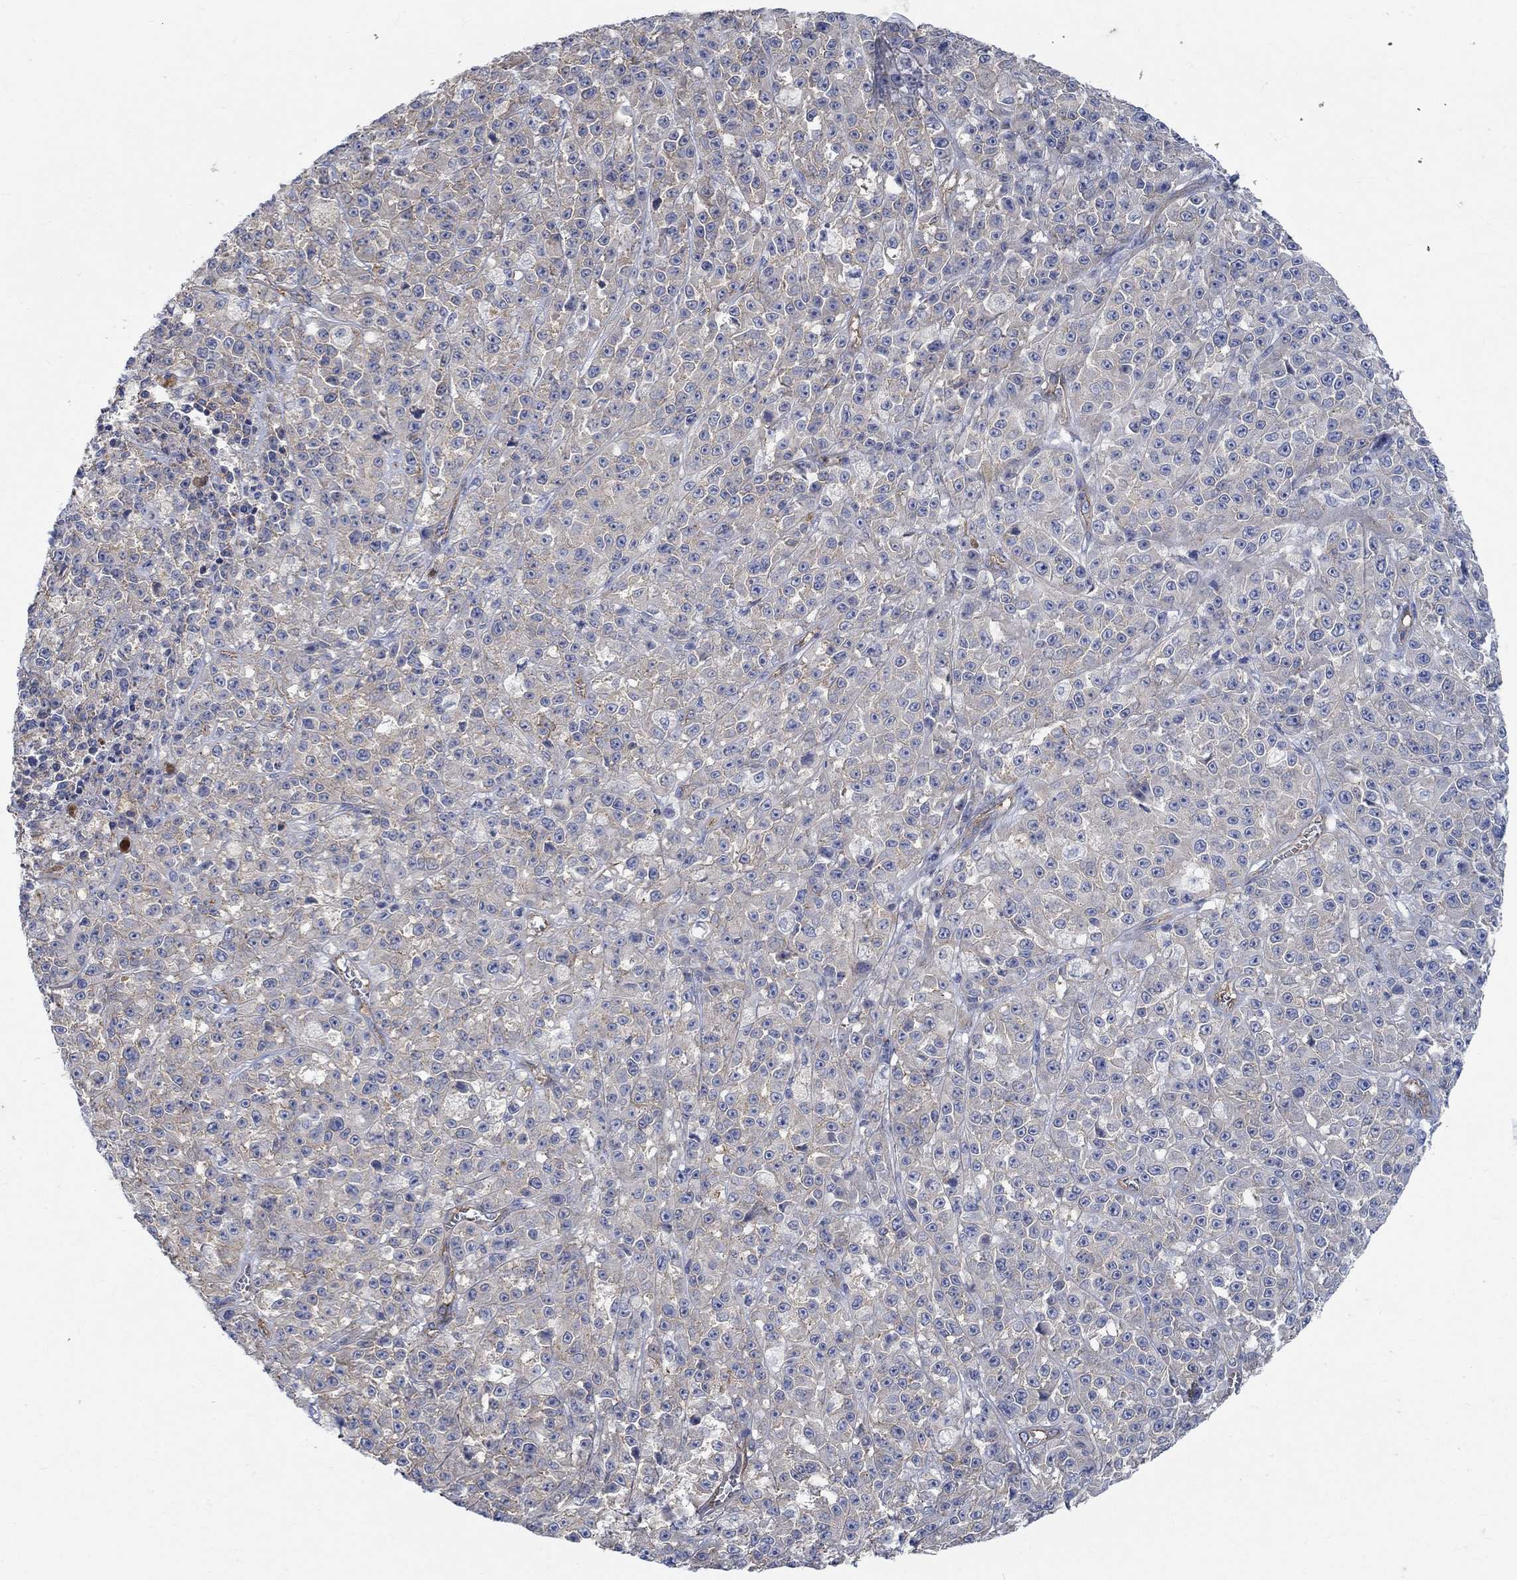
{"staining": {"intensity": "negative", "quantity": "none", "location": "none"}, "tissue": "melanoma", "cell_type": "Tumor cells", "image_type": "cancer", "snomed": [{"axis": "morphology", "description": "Malignant melanoma, NOS"}, {"axis": "topography", "description": "Skin"}], "caption": "There is no significant positivity in tumor cells of melanoma.", "gene": "TMEM198", "patient": {"sex": "female", "age": 58}}